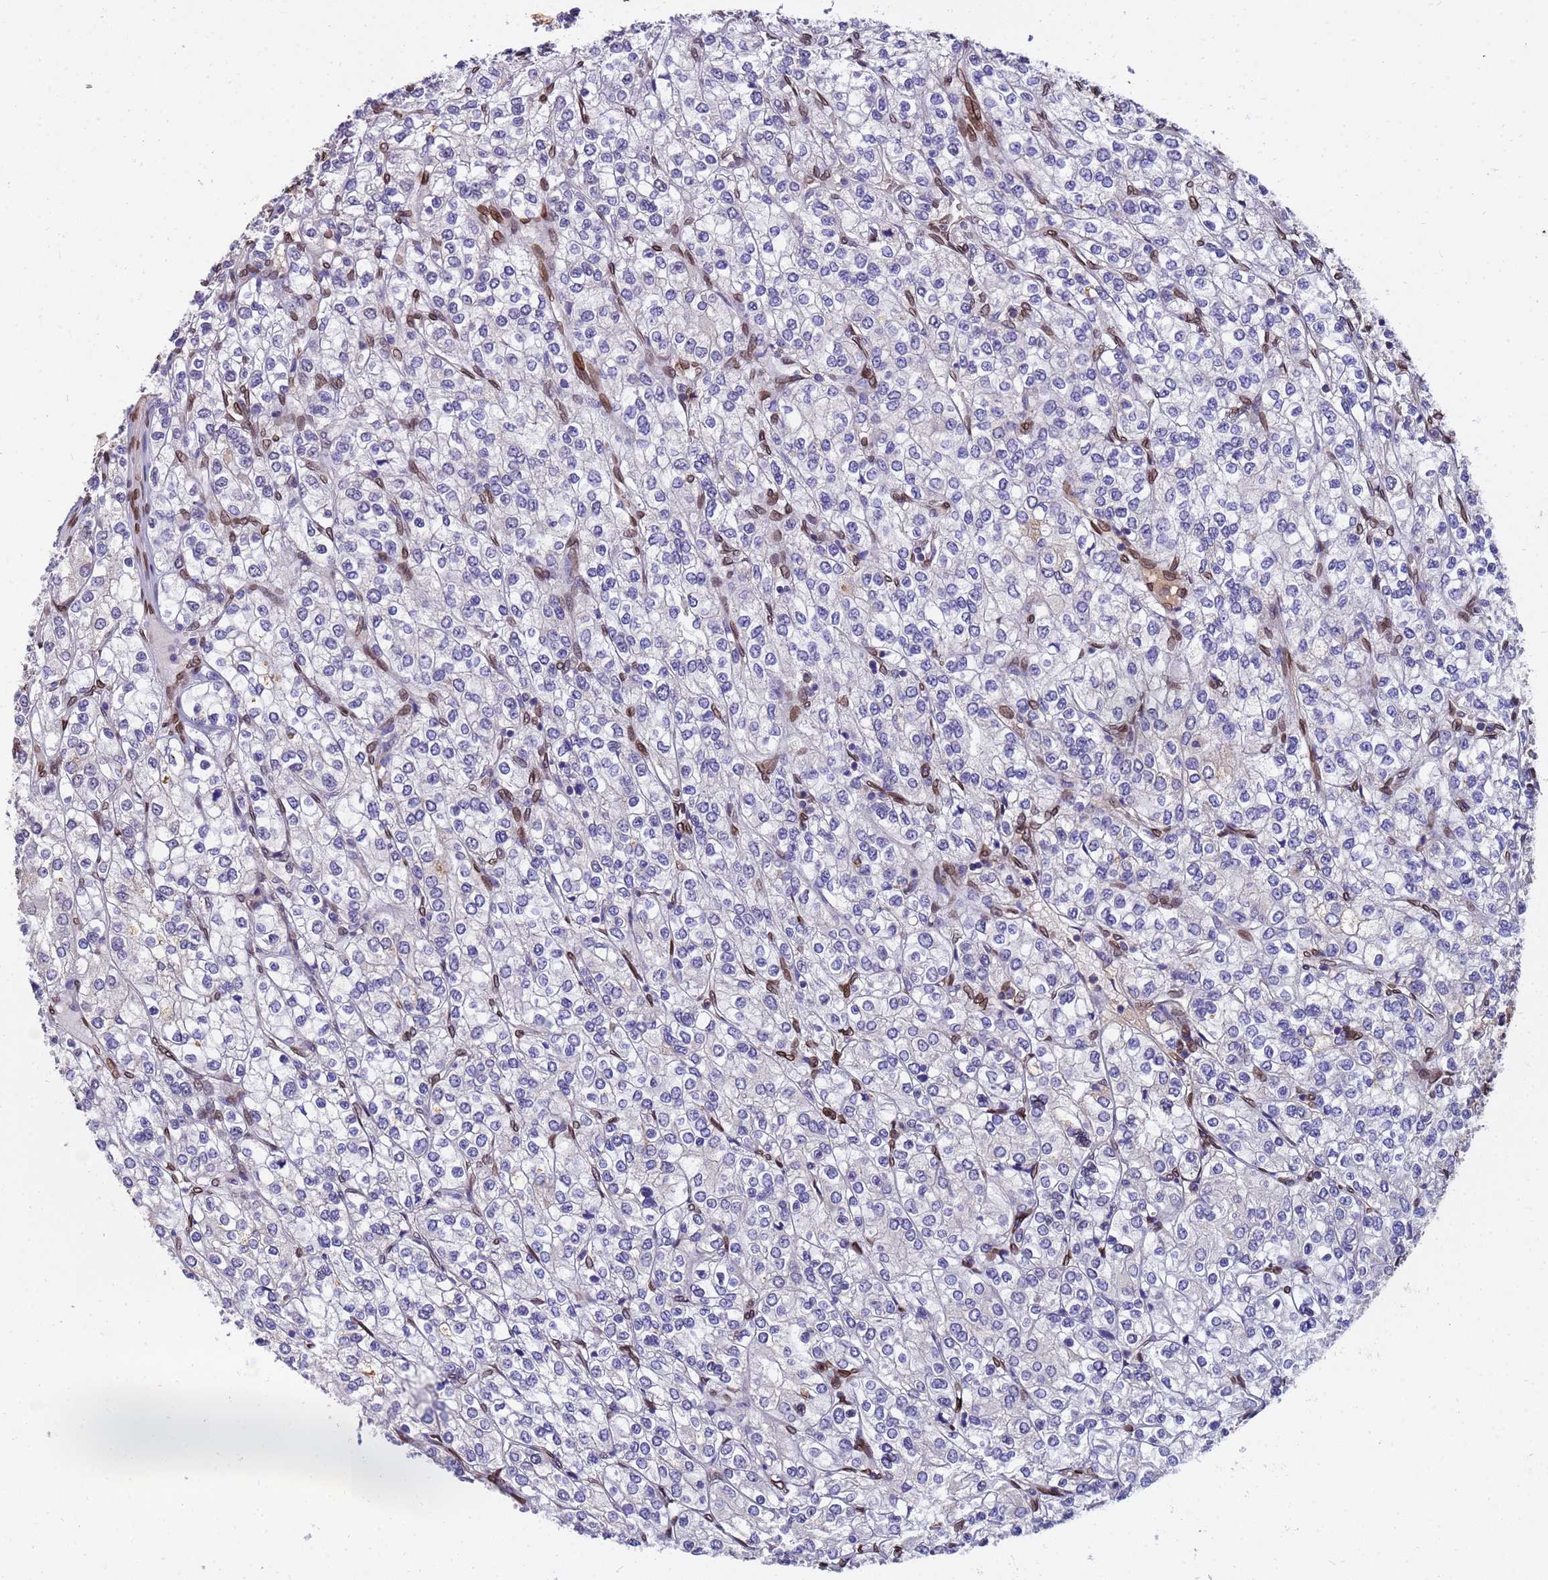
{"staining": {"intensity": "negative", "quantity": "none", "location": "none"}, "tissue": "renal cancer", "cell_type": "Tumor cells", "image_type": "cancer", "snomed": [{"axis": "morphology", "description": "Adenocarcinoma, NOS"}, {"axis": "topography", "description": "Kidney"}], "caption": "DAB immunohistochemical staining of adenocarcinoma (renal) displays no significant positivity in tumor cells.", "gene": "GPR135", "patient": {"sex": "male", "age": 80}}